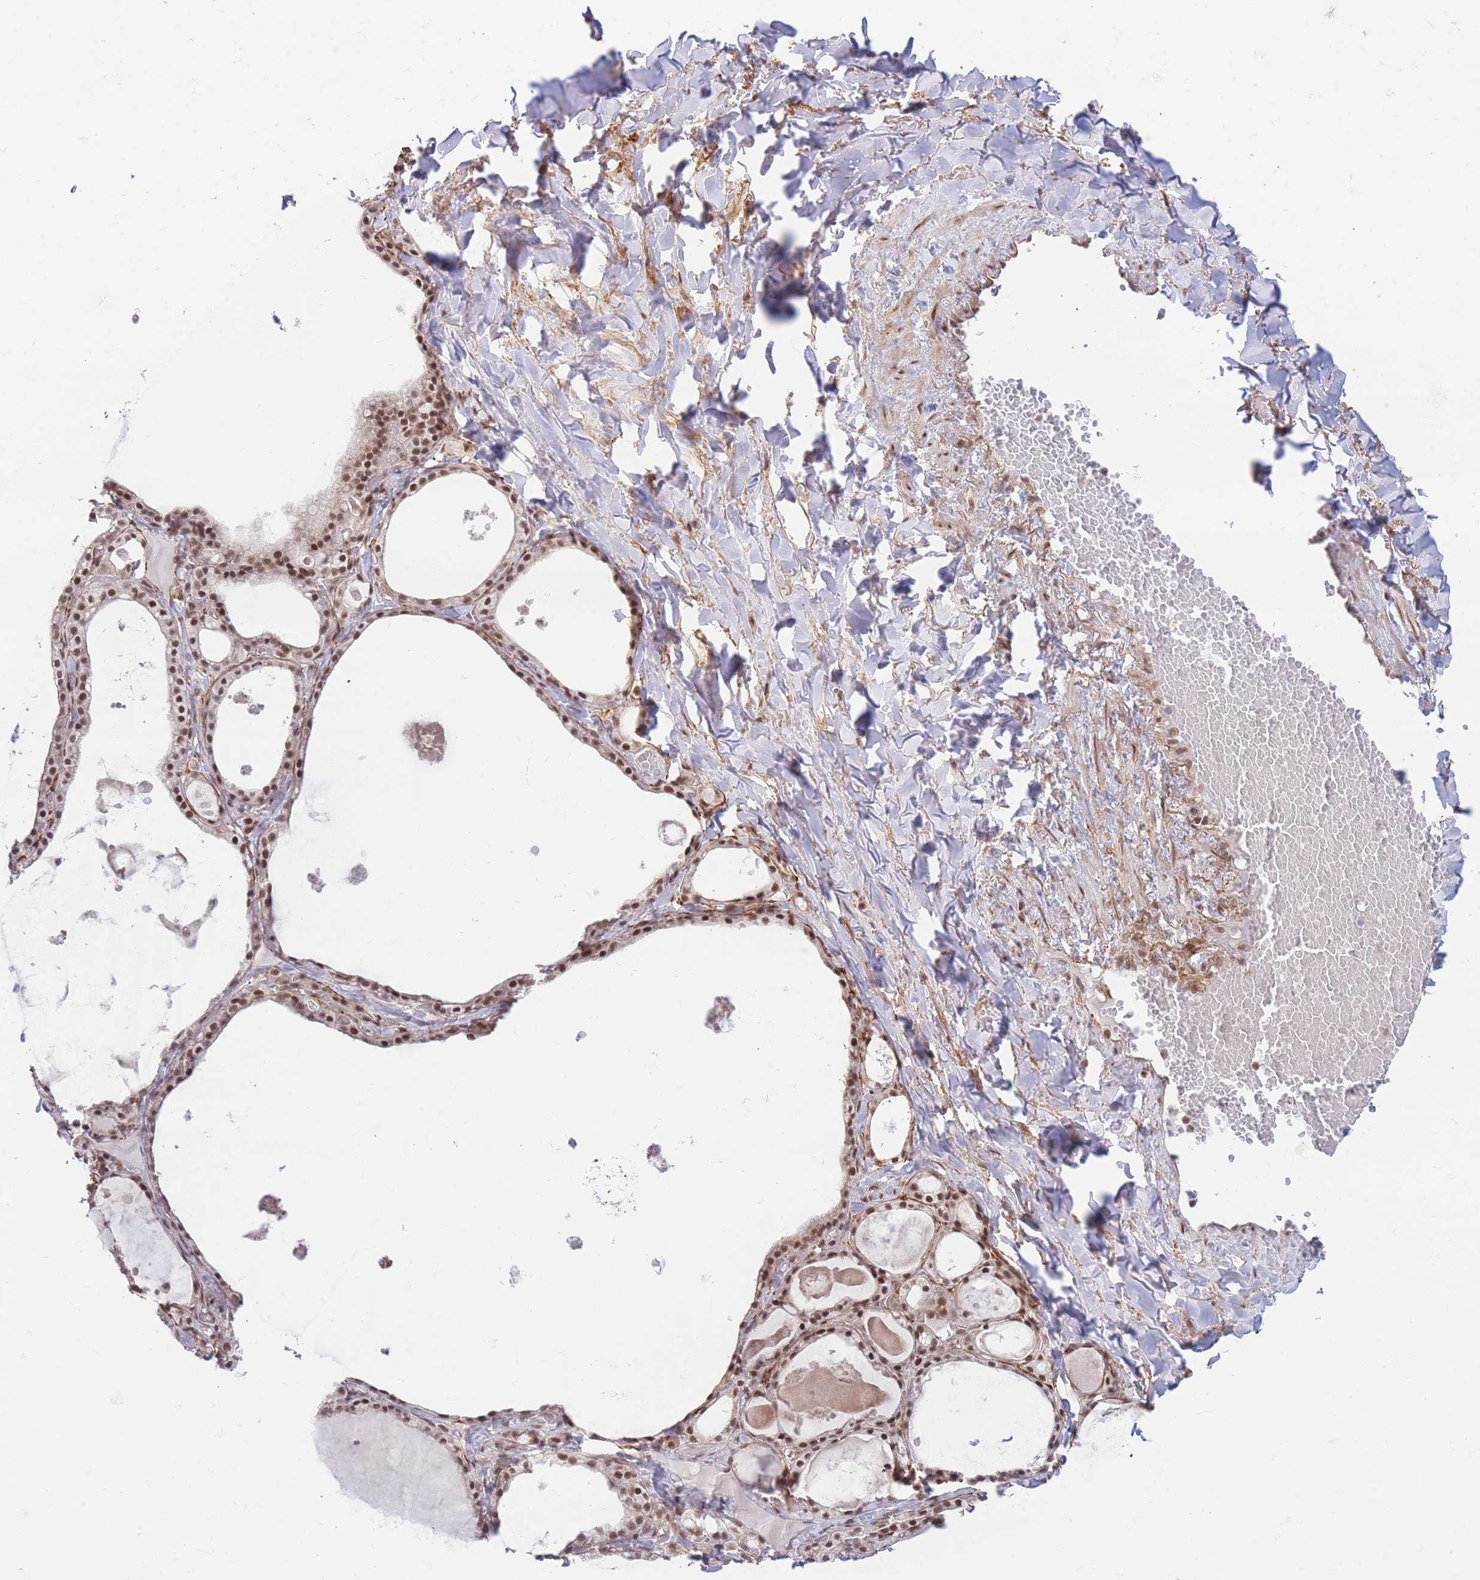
{"staining": {"intensity": "moderate", "quantity": ">75%", "location": "nuclear"}, "tissue": "thyroid gland", "cell_type": "Glandular cells", "image_type": "normal", "snomed": [{"axis": "morphology", "description": "Normal tissue, NOS"}, {"axis": "topography", "description": "Thyroid gland"}], "caption": "Normal thyroid gland displays moderate nuclear positivity in about >75% of glandular cells, visualized by immunohistochemistry. (IHC, brightfield microscopy, high magnification).", "gene": "CARD8", "patient": {"sex": "male", "age": 56}}